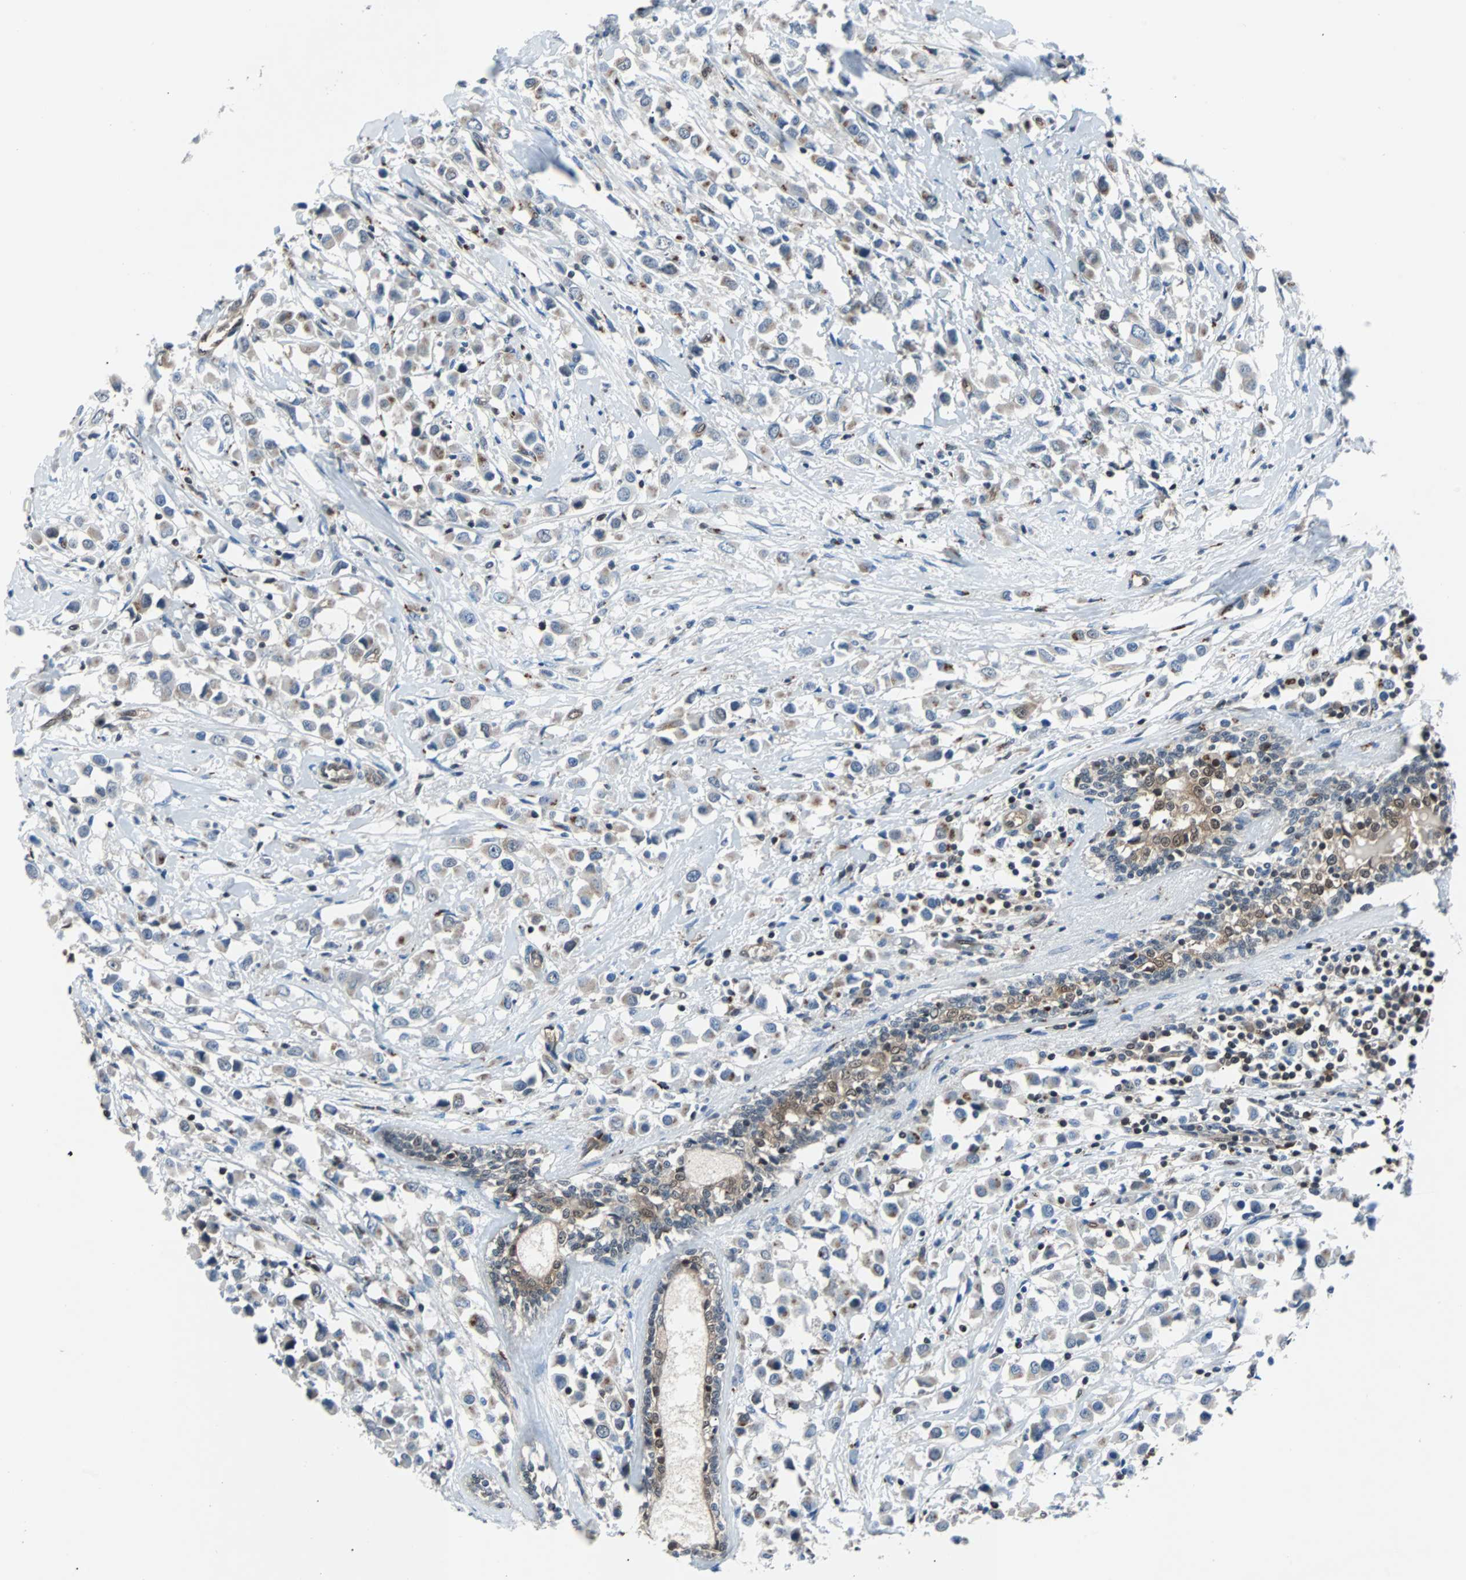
{"staining": {"intensity": "weak", "quantity": "<25%", "location": "cytoplasmic/membranous"}, "tissue": "breast cancer", "cell_type": "Tumor cells", "image_type": "cancer", "snomed": [{"axis": "morphology", "description": "Duct carcinoma"}, {"axis": "topography", "description": "Breast"}], "caption": "Tumor cells are negative for protein expression in human breast cancer (invasive ductal carcinoma). The staining was performed using DAB (3,3'-diaminobenzidine) to visualize the protein expression in brown, while the nuclei were stained in blue with hematoxylin (Magnification: 20x).", "gene": "MAP2K6", "patient": {"sex": "female", "age": 61}}